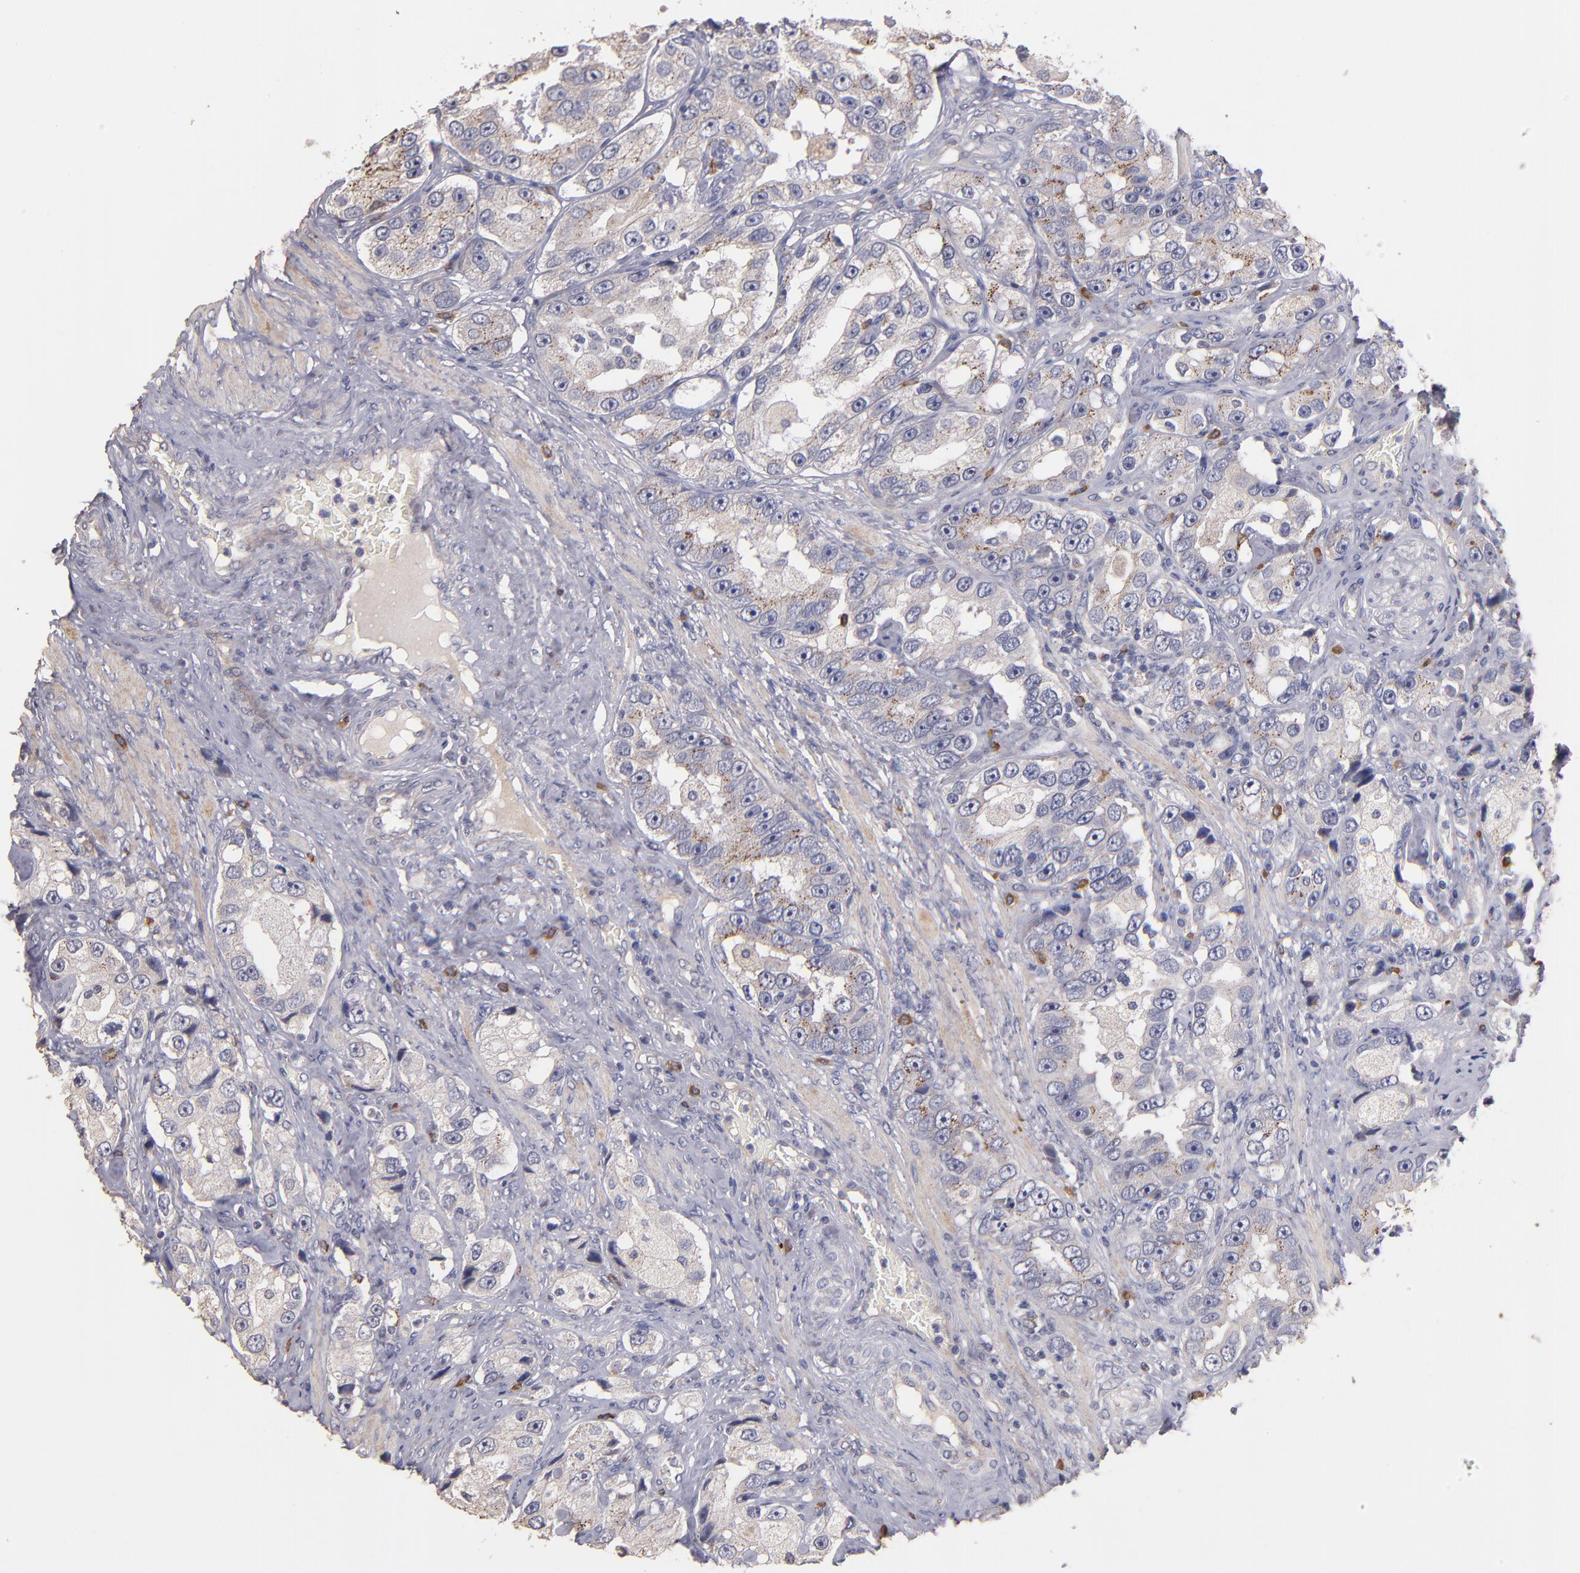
{"staining": {"intensity": "moderate", "quantity": "<25%", "location": "cytoplasmic/membranous"}, "tissue": "prostate cancer", "cell_type": "Tumor cells", "image_type": "cancer", "snomed": [{"axis": "morphology", "description": "Adenocarcinoma, High grade"}, {"axis": "topography", "description": "Prostate"}], "caption": "Moderate cytoplasmic/membranous positivity is seen in approximately <25% of tumor cells in prostate cancer (high-grade adenocarcinoma).", "gene": "MAGEE1", "patient": {"sex": "male", "age": 63}}